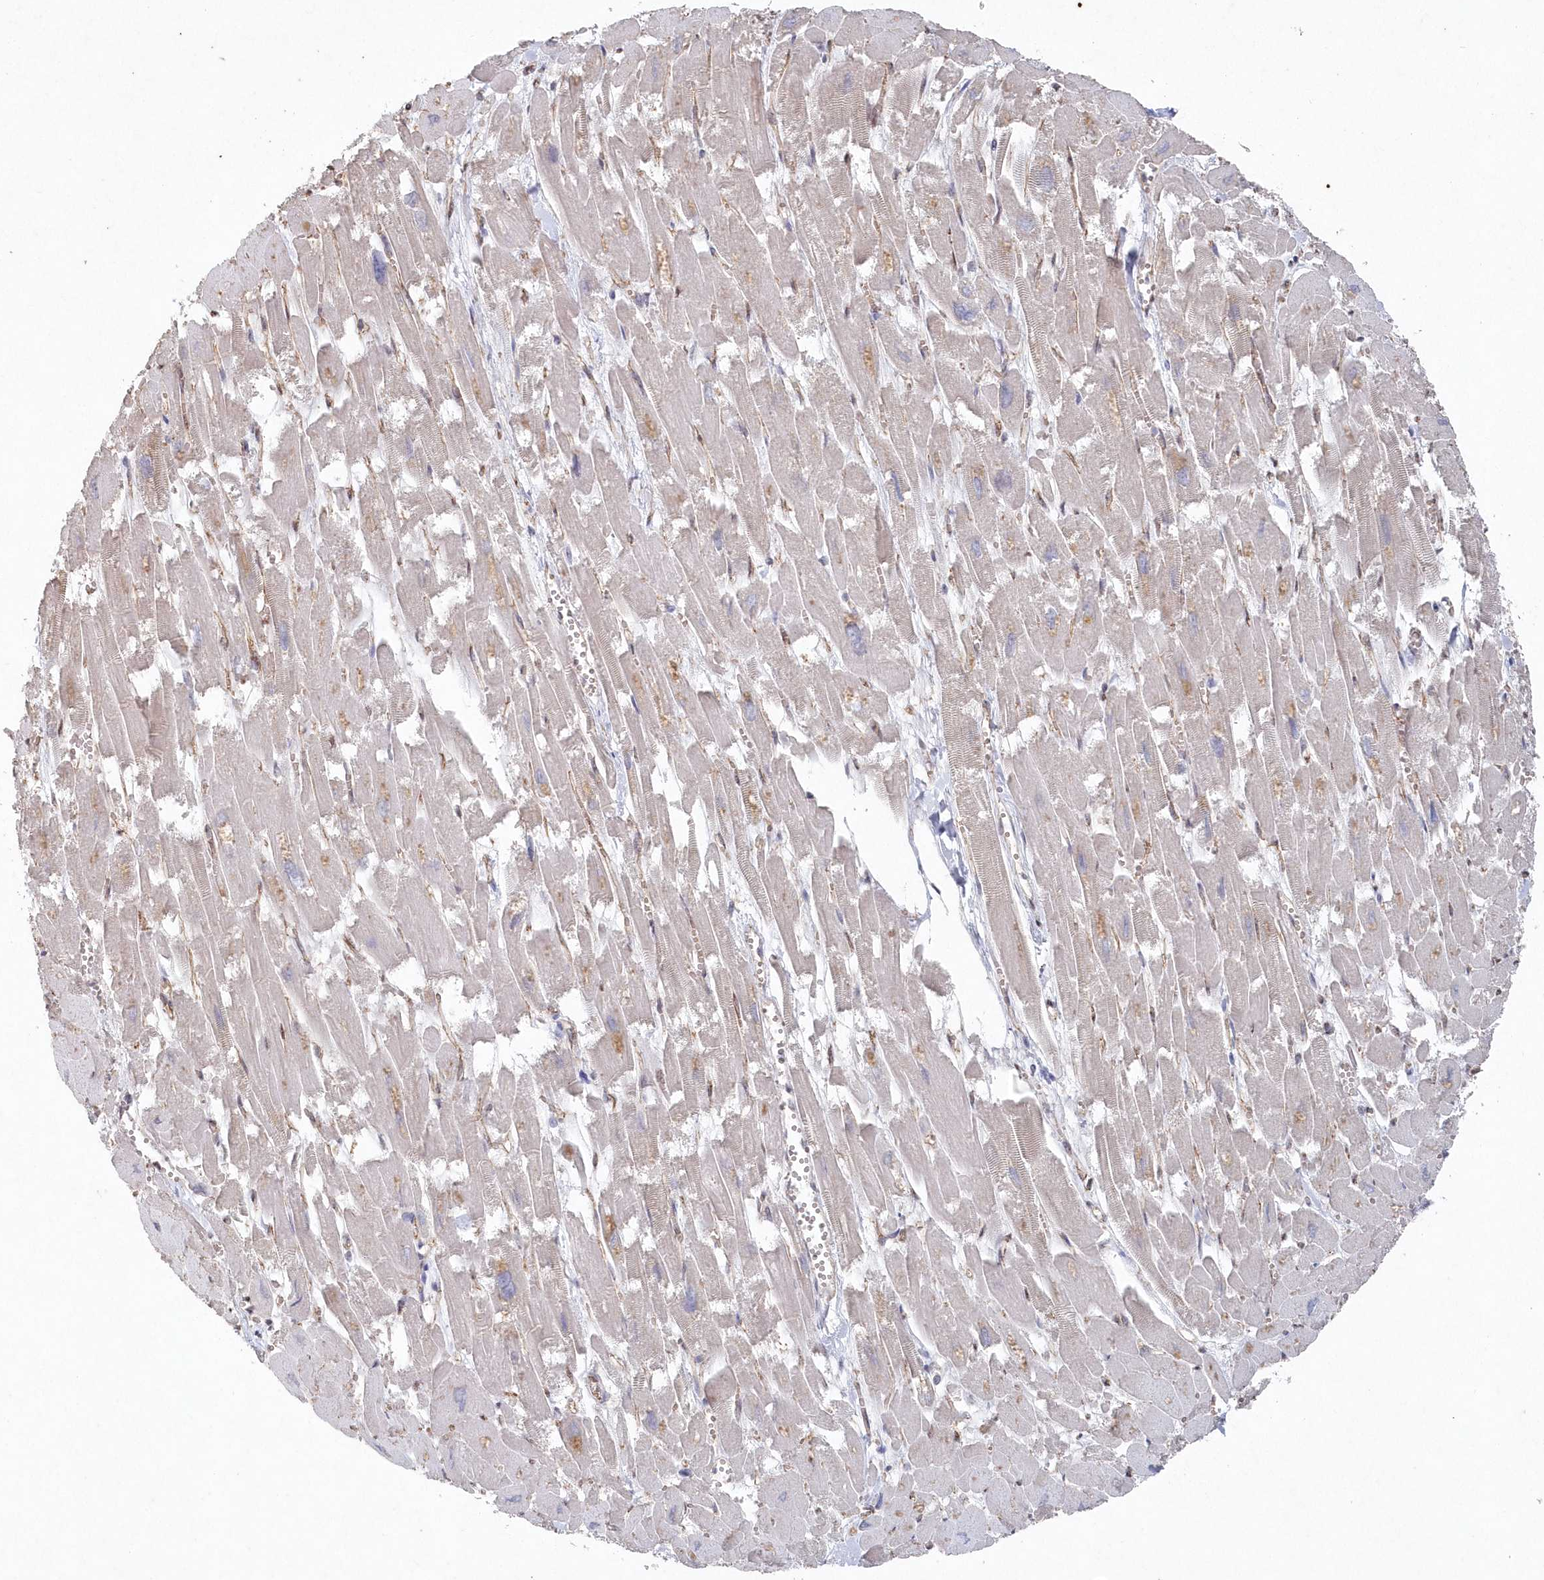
{"staining": {"intensity": "weak", "quantity": "<25%", "location": "cytoplasmic/membranous"}, "tissue": "heart muscle", "cell_type": "Cardiomyocytes", "image_type": "normal", "snomed": [{"axis": "morphology", "description": "Normal tissue, NOS"}, {"axis": "topography", "description": "Heart"}], "caption": "IHC photomicrograph of benign human heart muscle stained for a protein (brown), which exhibits no positivity in cardiomyocytes.", "gene": "VSIG2", "patient": {"sex": "male", "age": 54}}